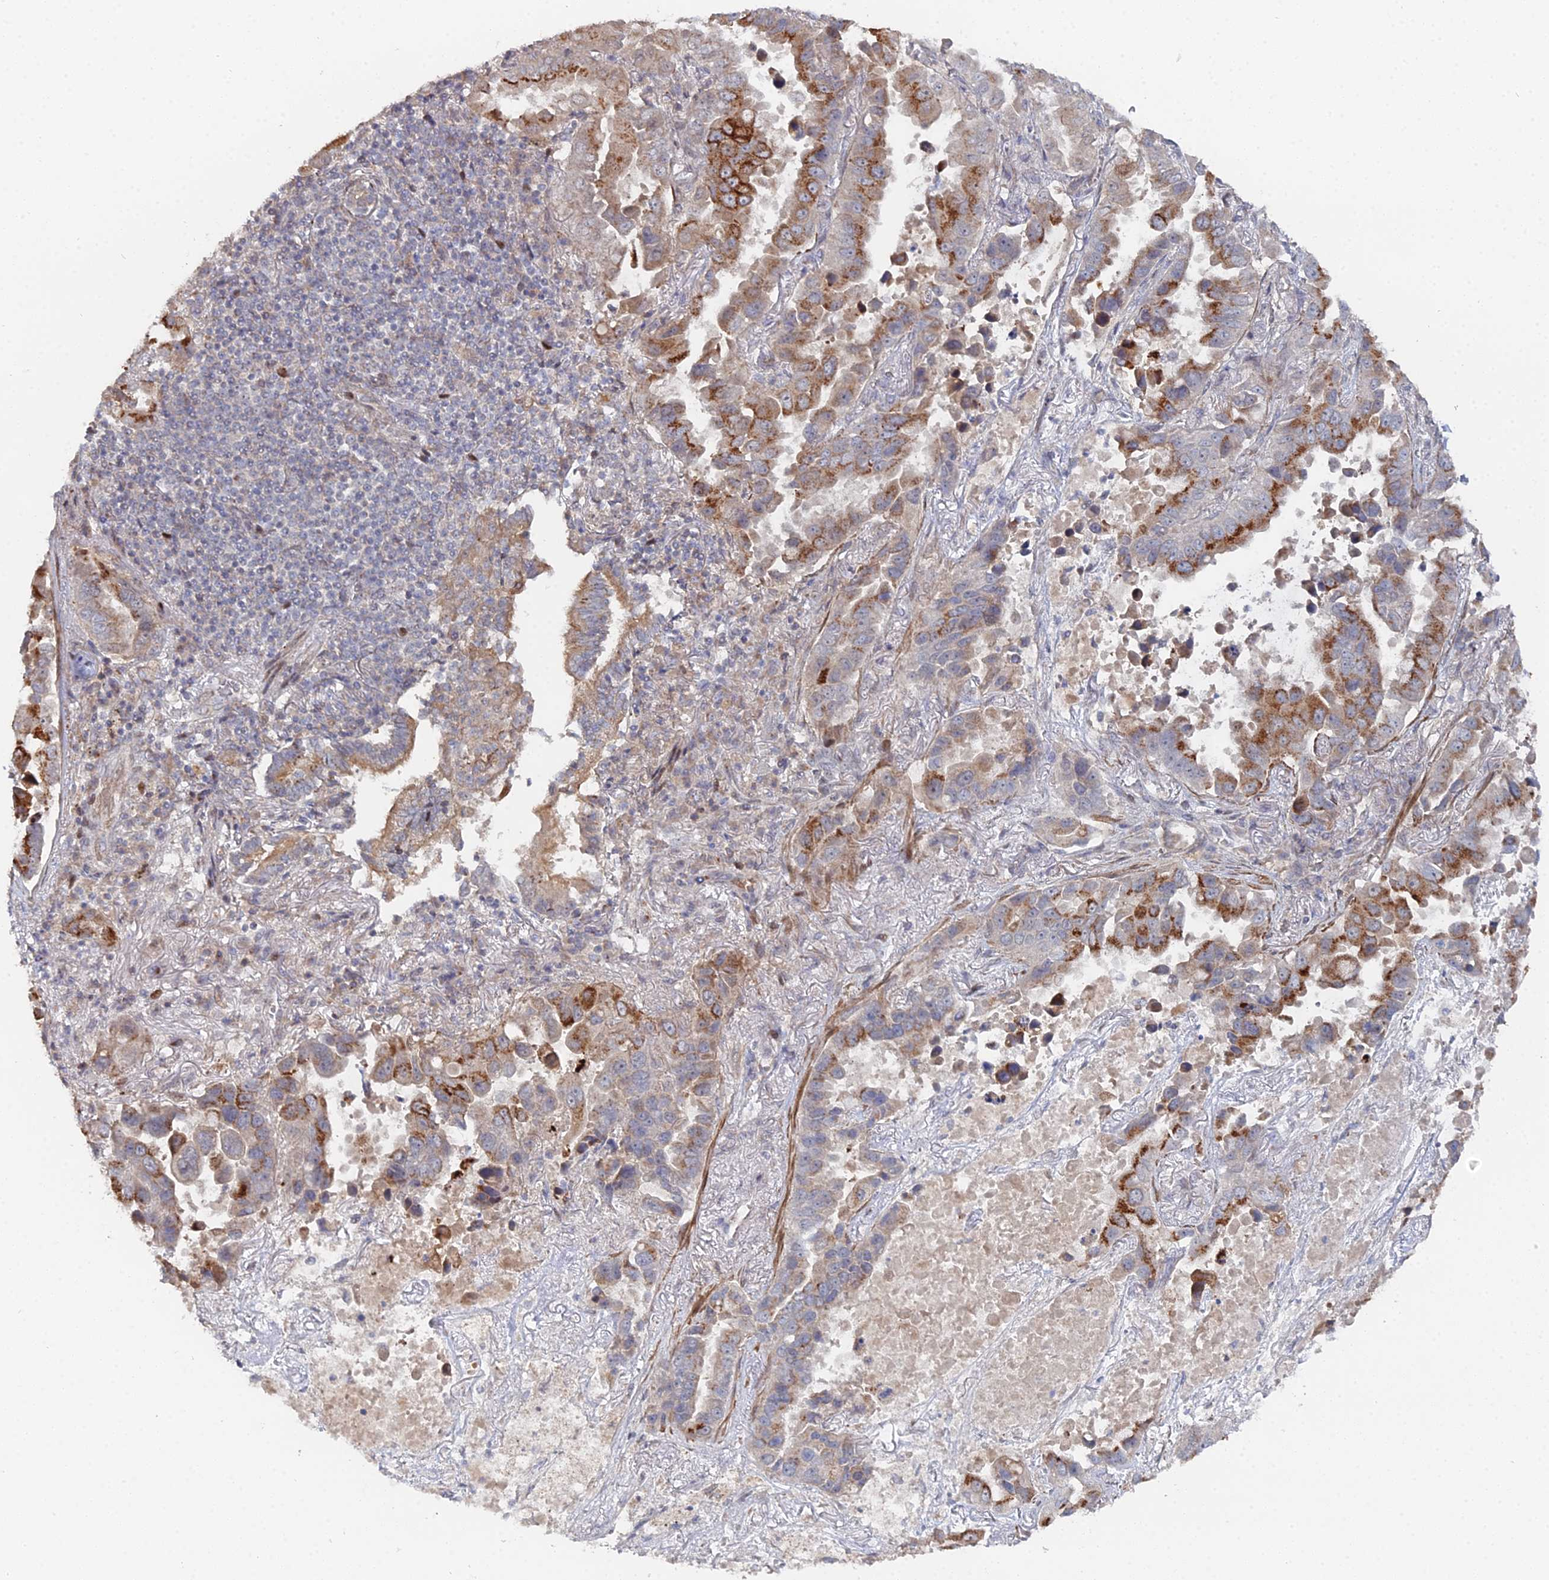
{"staining": {"intensity": "strong", "quantity": "25%-75%", "location": "cytoplasmic/membranous"}, "tissue": "lung cancer", "cell_type": "Tumor cells", "image_type": "cancer", "snomed": [{"axis": "morphology", "description": "Adenocarcinoma, NOS"}, {"axis": "topography", "description": "Lung"}], "caption": "The photomicrograph displays a brown stain indicating the presence of a protein in the cytoplasmic/membranous of tumor cells in lung adenocarcinoma.", "gene": "SGMS1", "patient": {"sex": "male", "age": 64}}